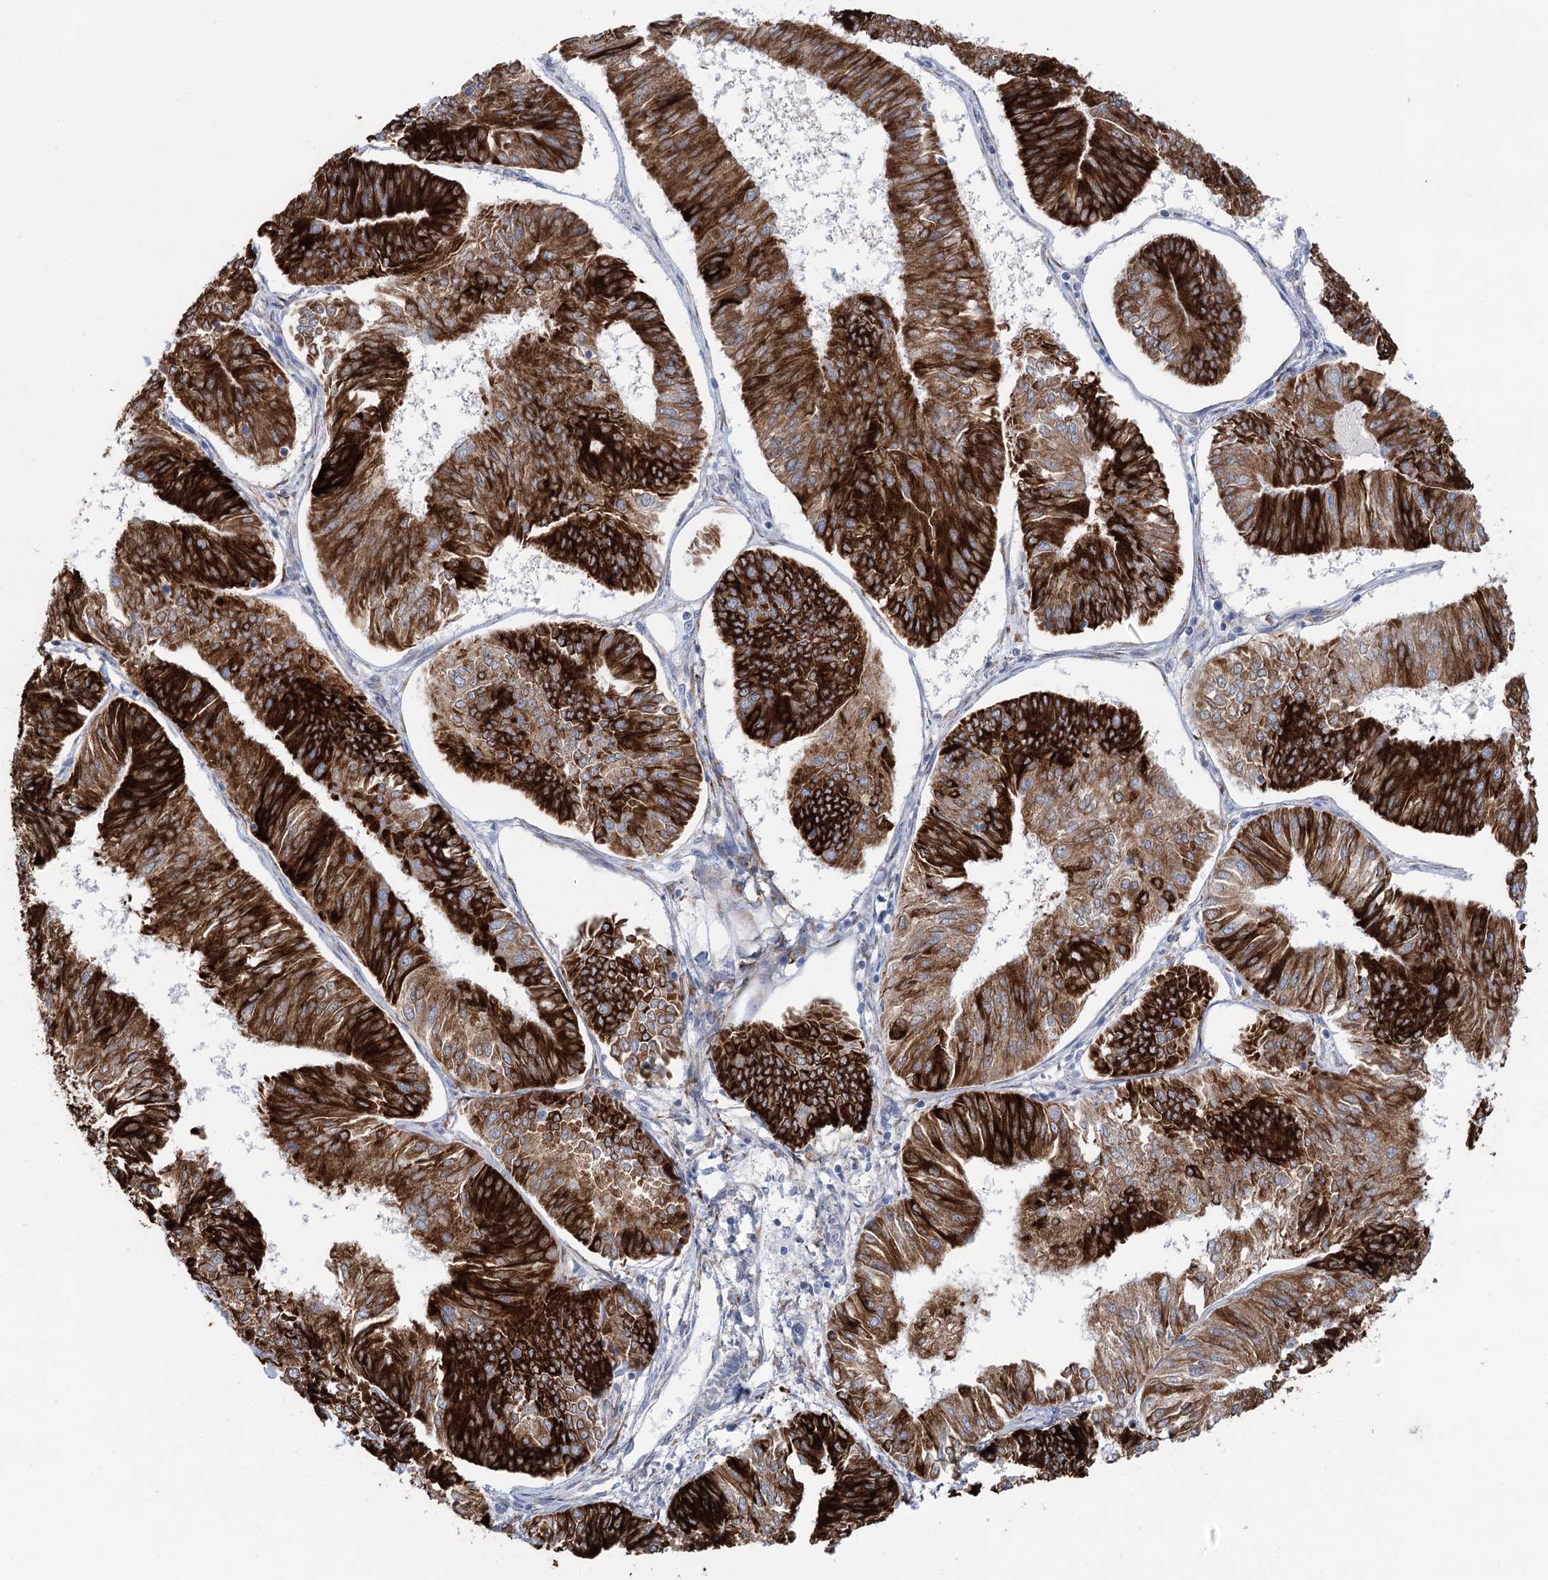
{"staining": {"intensity": "strong", "quantity": ">75%", "location": "cytoplasmic/membranous"}, "tissue": "endometrial cancer", "cell_type": "Tumor cells", "image_type": "cancer", "snomed": [{"axis": "morphology", "description": "Adenocarcinoma, NOS"}, {"axis": "topography", "description": "Endometrium"}], "caption": "High-magnification brightfield microscopy of endometrial cancer stained with DAB (3,3'-diaminobenzidine) (brown) and counterstained with hematoxylin (blue). tumor cells exhibit strong cytoplasmic/membranous positivity is identified in approximately>75% of cells. (DAB (3,3'-diaminobenzidine) IHC with brightfield microscopy, high magnification).", "gene": "YTHDC2", "patient": {"sex": "female", "age": 58}}